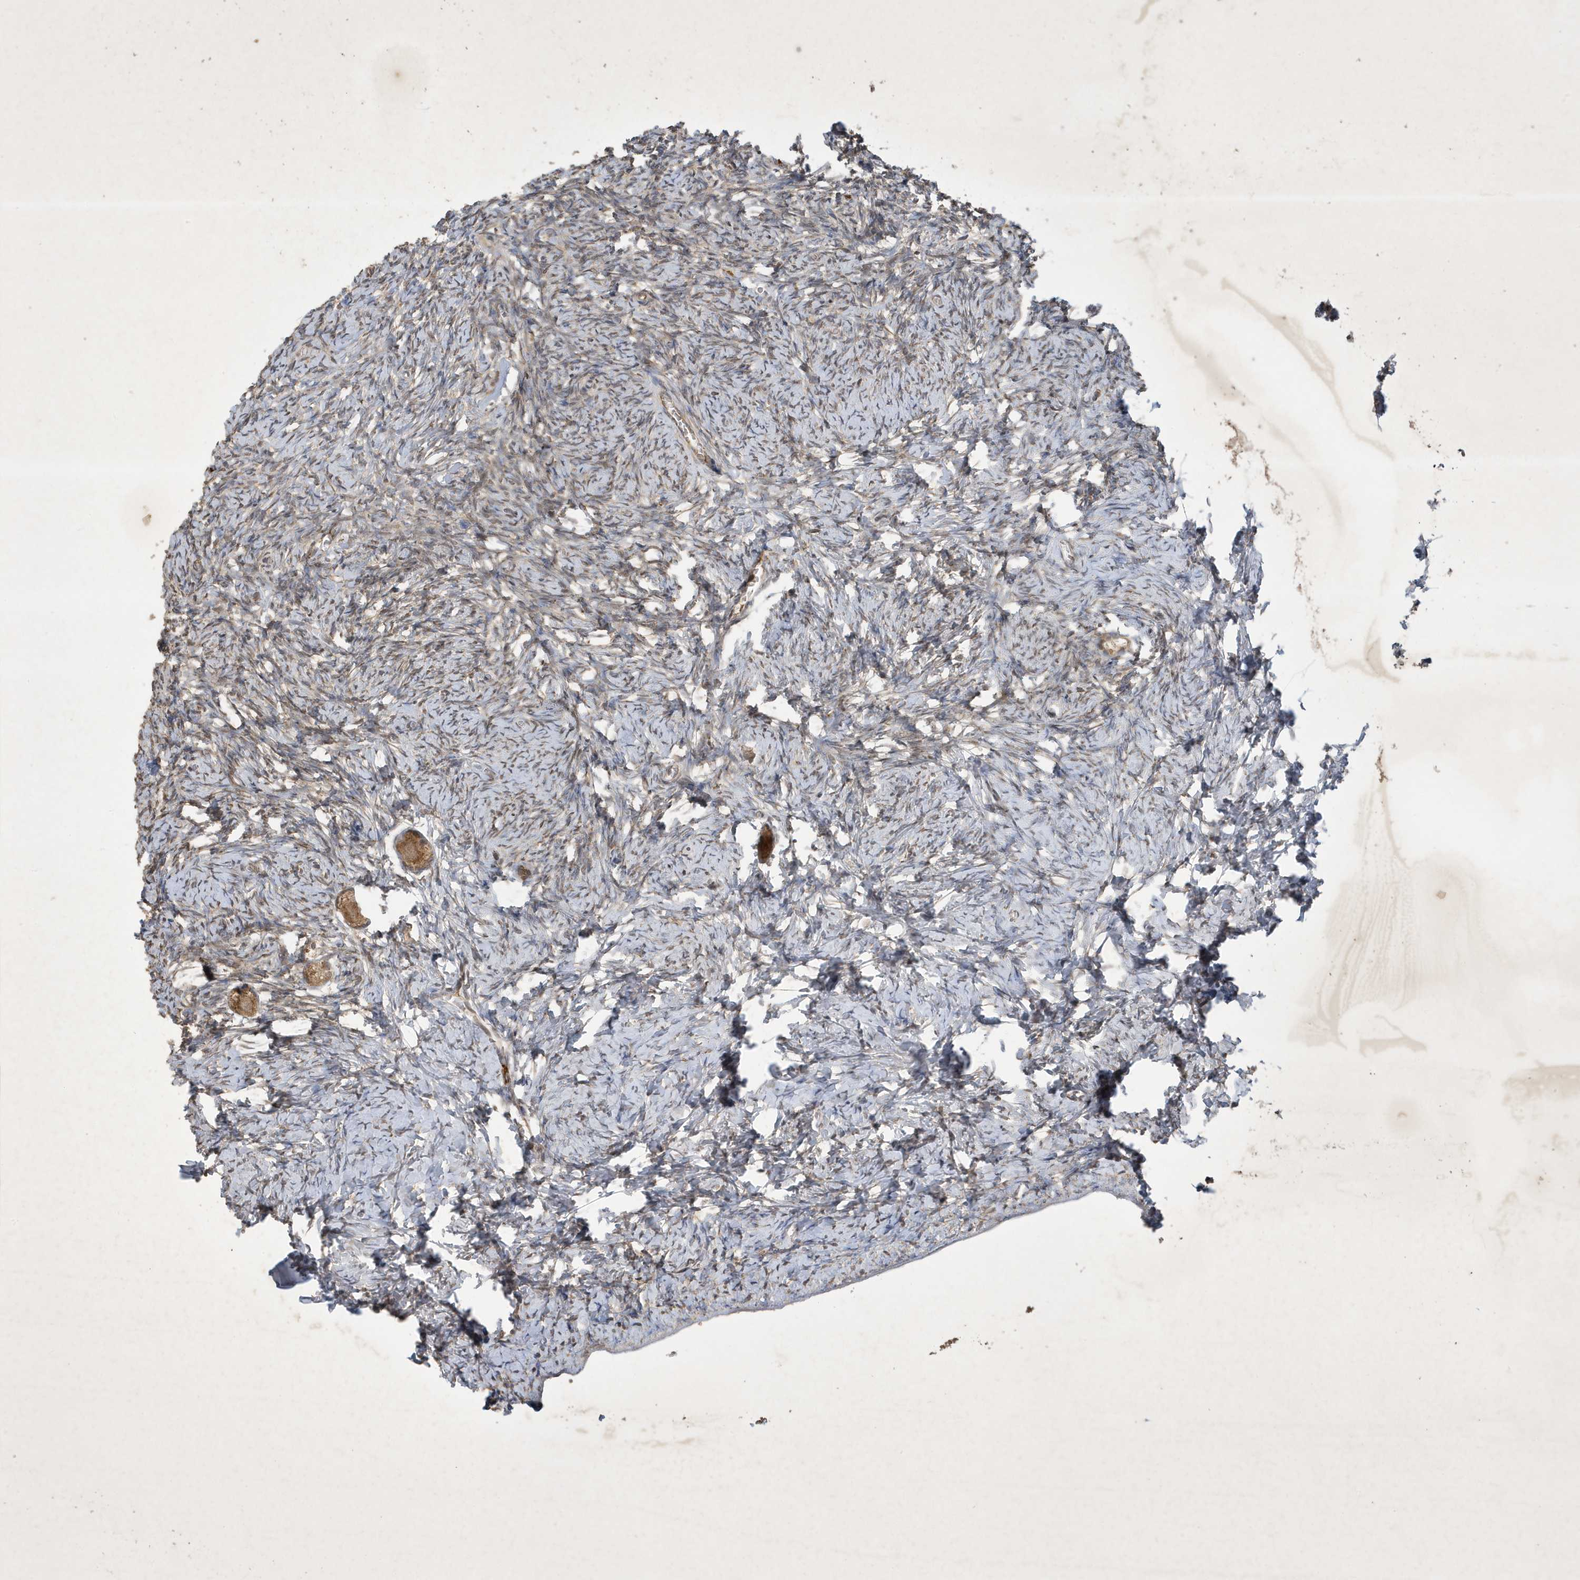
{"staining": {"intensity": "moderate", "quantity": ">75%", "location": "cytoplasmic/membranous"}, "tissue": "ovary", "cell_type": "Follicle cells", "image_type": "normal", "snomed": [{"axis": "morphology", "description": "Normal tissue, NOS"}, {"axis": "topography", "description": "Ovary"}], "caption": "This is an image of immunohistochemistry staining of normal ovary, which shows moderate positivity in the cytoplasmic/membranous of follicle cells.", "gene": "STX10", "patient": {"sex": "female", "age": 27}}